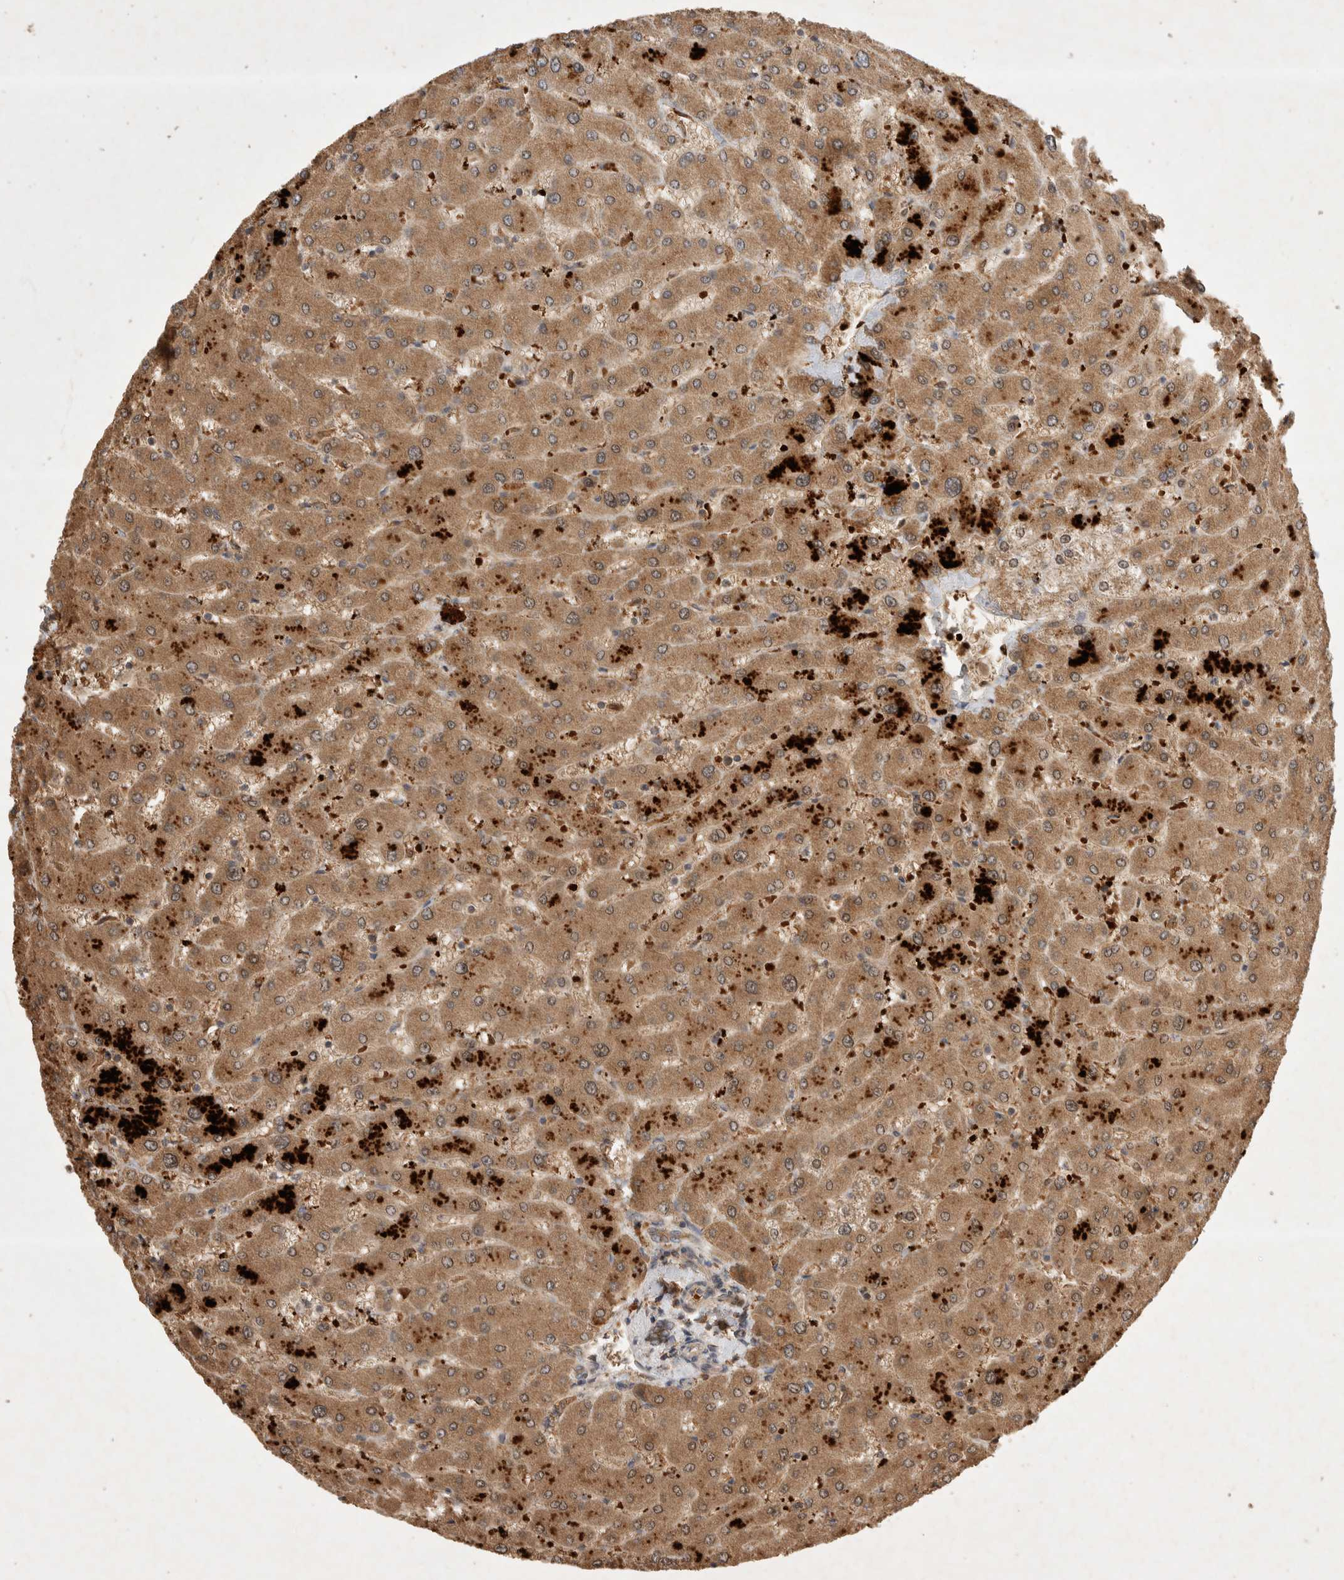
{"staining": {"intensity": "weak", "quantity": ">75%", "location": "cytoplasmic/membranous"}, "tissue": "liver", "cell_type": "Cholangiocytes", "image_type": "normal", "snomed": [{"axis": "morphology", "description": "Normal tissue, NOS"}, {"axis": "topography", "description": "Liver"}], "caption": "Immunohistochemical staining of normal liver demonstrates >75% levels of weak cytoplasmic/membranous protein expression in approximately >75% of cholangiocytes.", "gene": "FAM221A", "patient": {"sex": "male", "age": 55}}